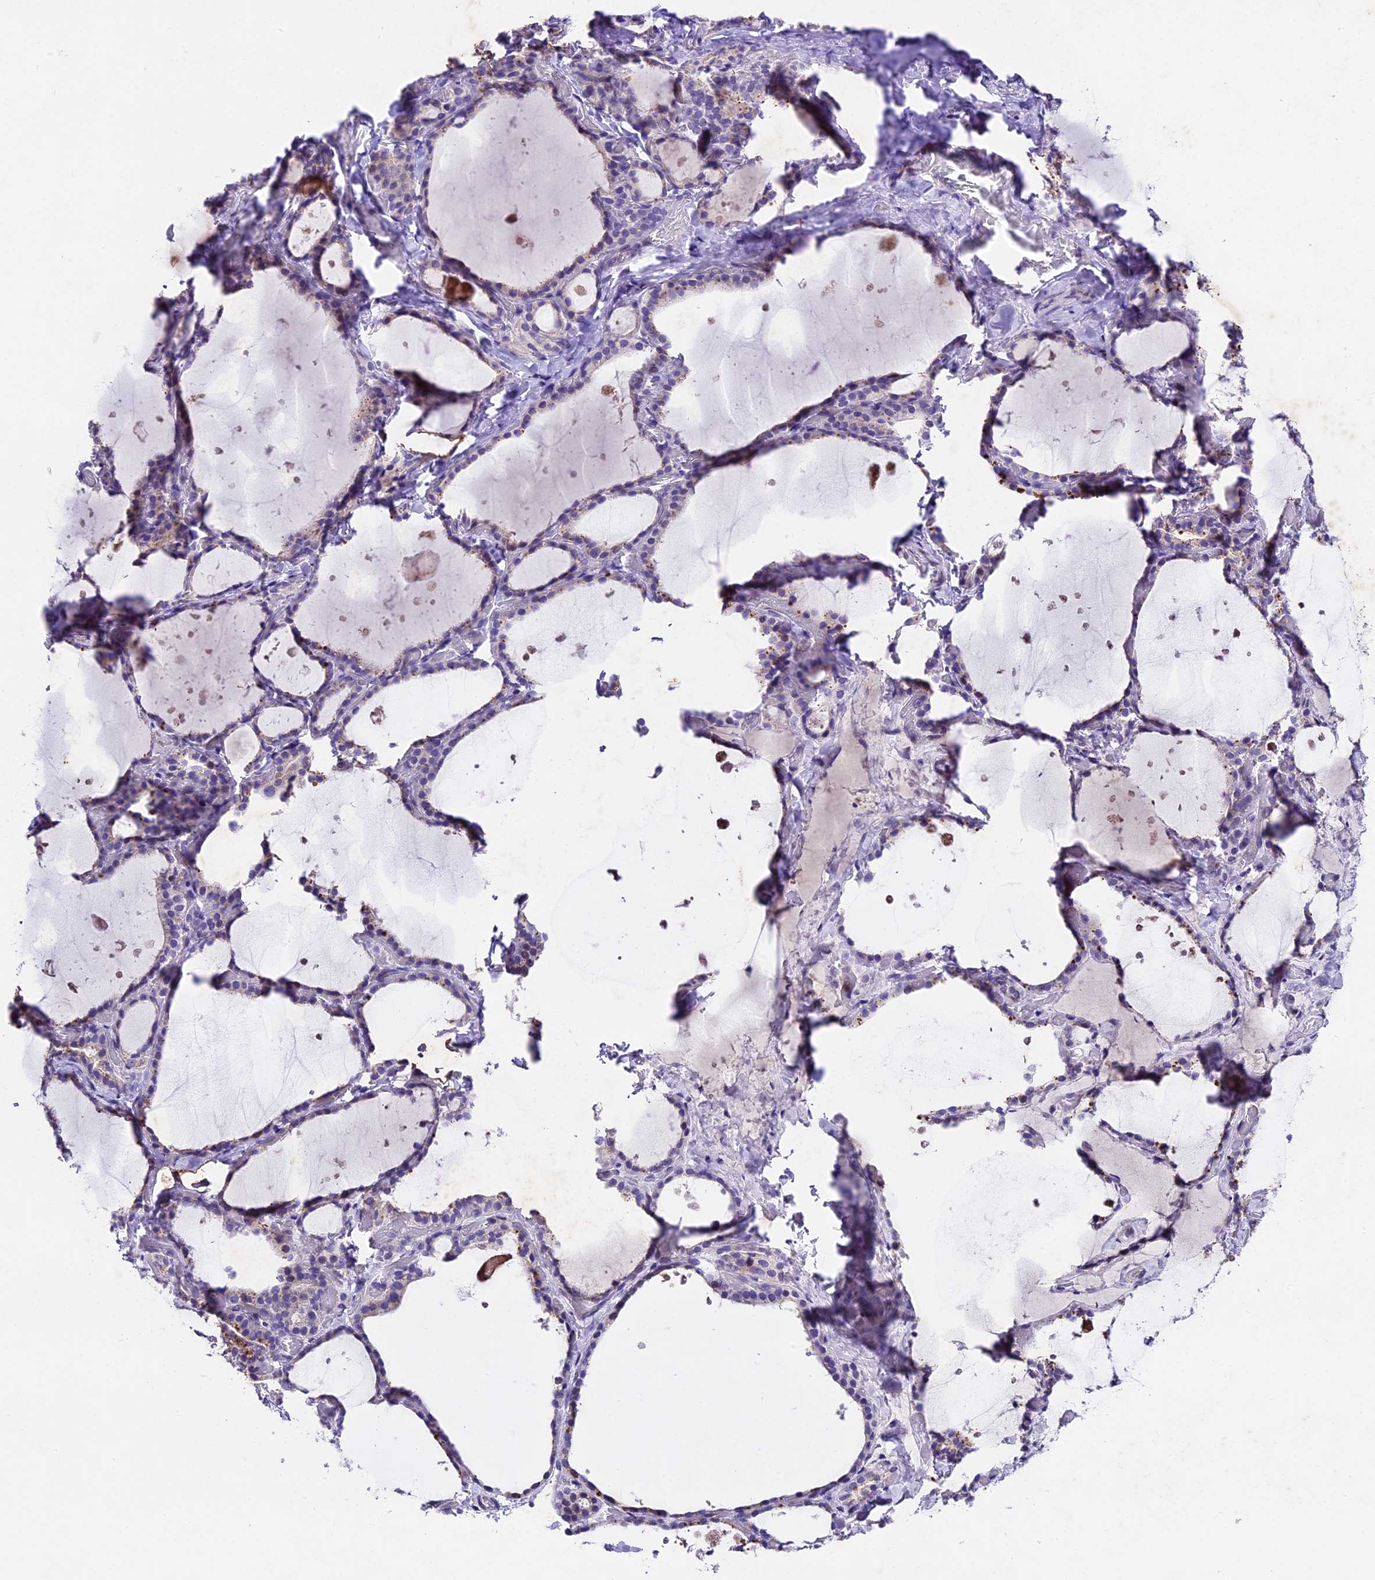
{"staining": {"intensity": "negative", "quantity": "none", "location": "none"}, "tissue": "thyroid gland", "cell_type": "Glandular cells", "image_type": "normal", "snomed": [{"axis": "morphology", "description": "Normal tissue, NOS"}, {"axis": "topography", "description": "Thyroid gland"}], "caption": "Human thyroid gland stained for a protein using IHC reveals no positivity in glandular cells.", "gene": "IFT140", "patient": {"sex": "female", "age": 44}}